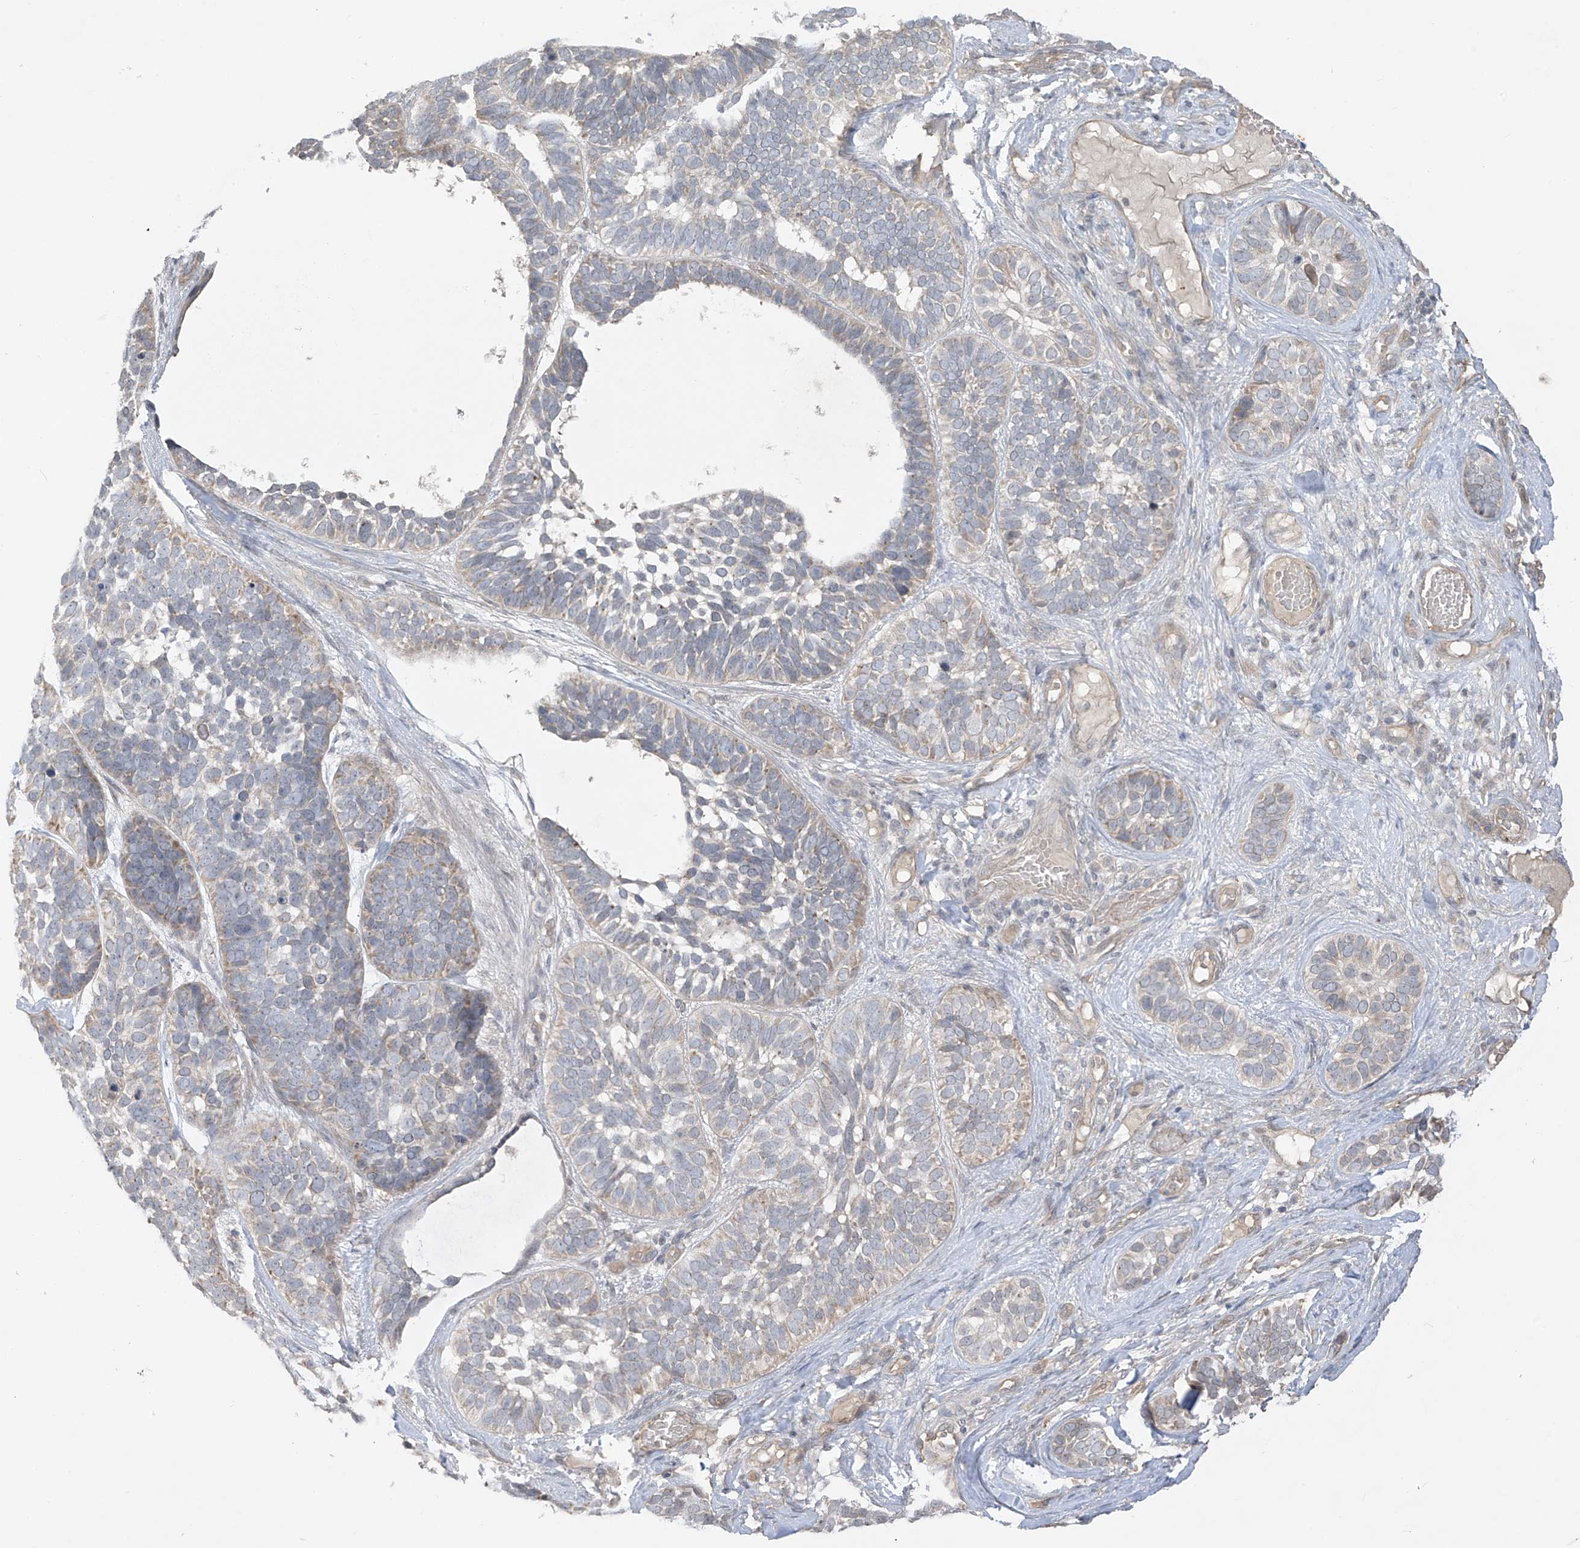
{"staining": {"intensity": "weak", "quantity": "<25%", "location": "cytoplasmic/membranous"}, "tissue": "skin cancer", "cell_type": "Tumor cells", "image_type": "cancer", "snomed": [{"axis": "morphology", "description": "Basal cell carcinoma"}, {"axis": "topography", "description": "Skin"}], "caption": "A micrograph of human basal cell carcinoma (skin) is negative for staining in tumor cells.", "gene": "DGKQ", "patient": {"sex": "male", "age": 62}}